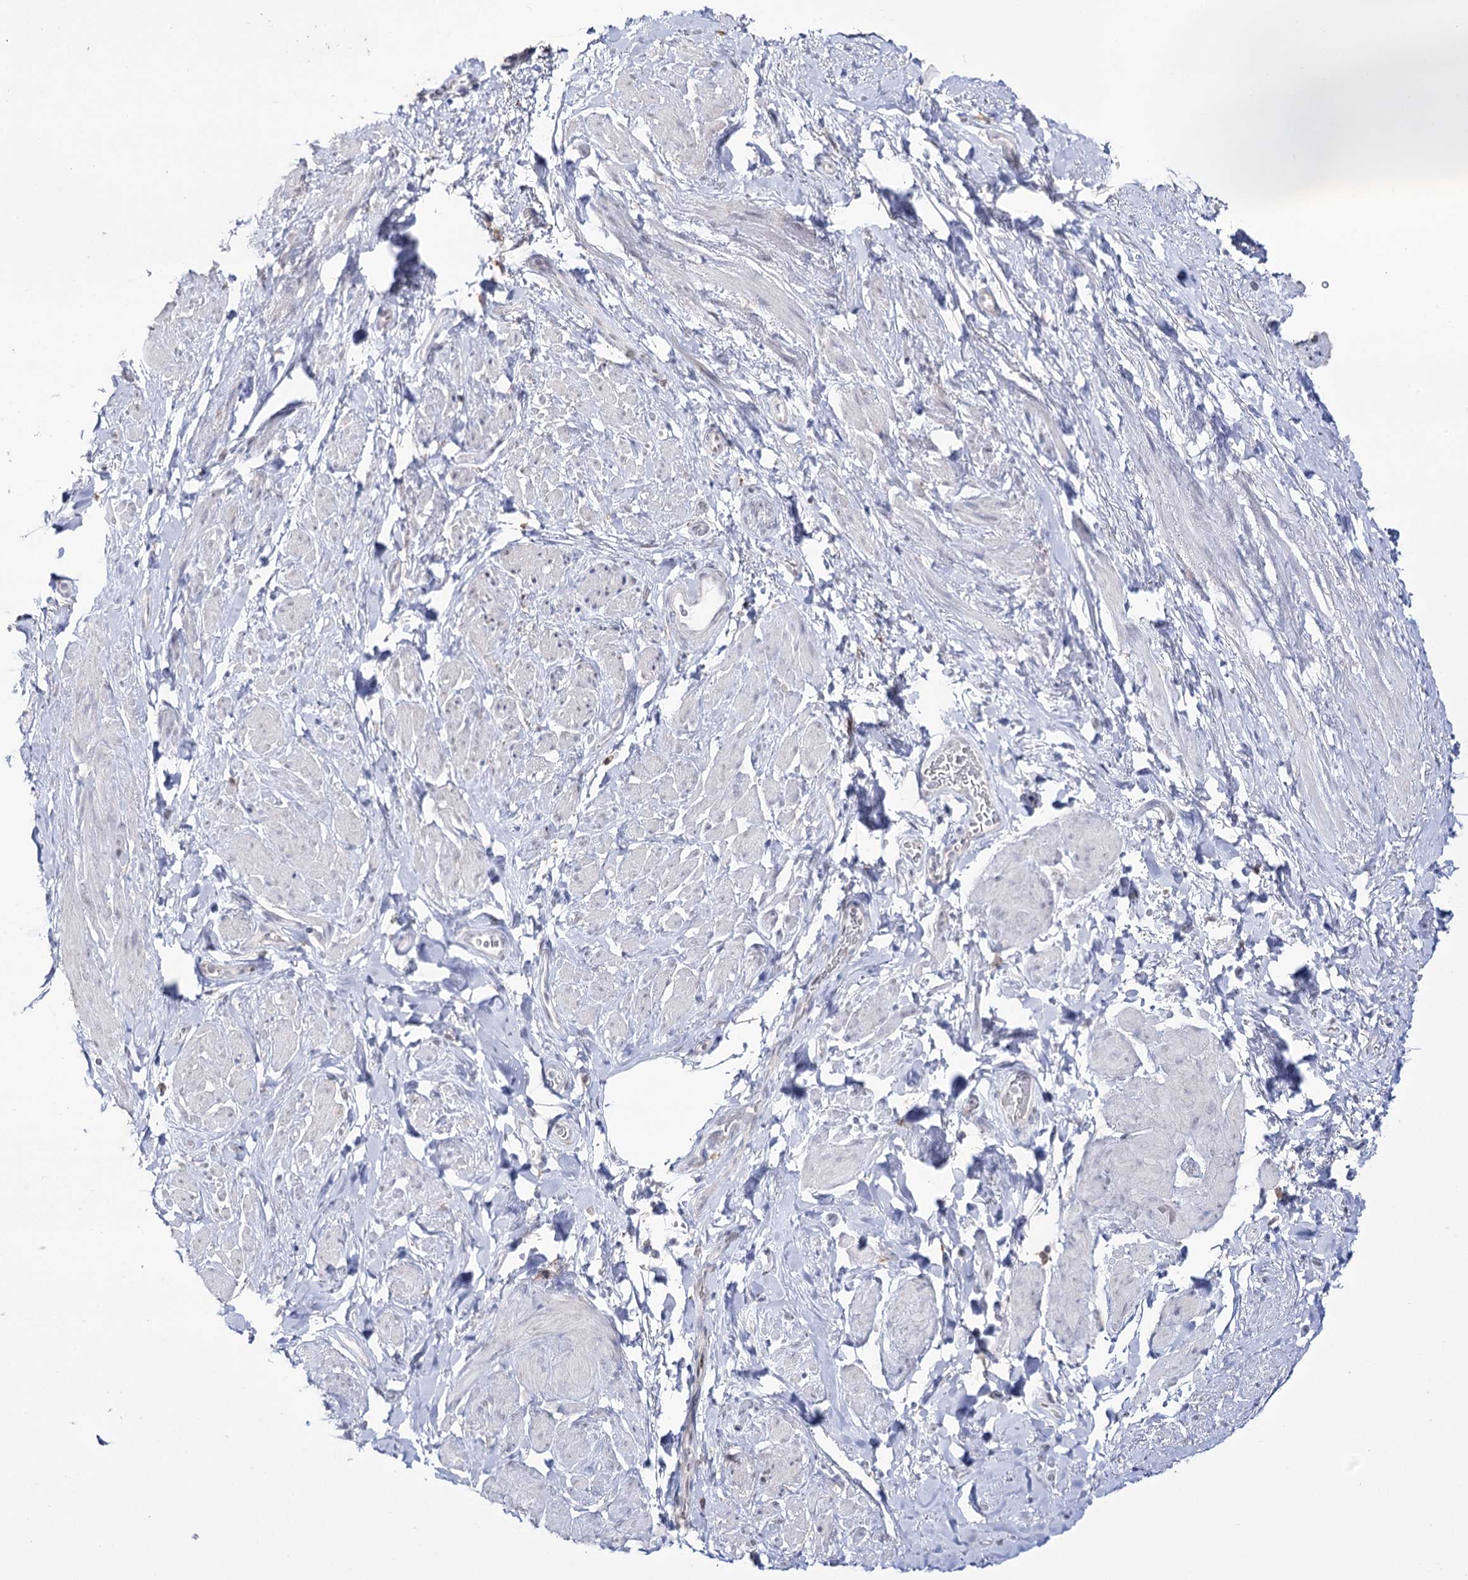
{"staining": {"intensity": "moderate", "quantity": "25%-75%", "location": "nuclear"}, "tissue": "smooth muscle", "cell_type": "Smooth muscle cells", "image_type": "normal", "snomed": [{"axis": "morphology", "description": "Normal tissue, NOS"}, {"axis": "topography", "description": "Smooth muscle"}, {"axis": "topography", "description": "Peripheral nerve tissue"}], "caption": "Moderate nuclear expression for a protein is present in about 25%-75% of smooth muscle cells of unremarkable smooth muscle using immunohistochemistry.", "gene": "VGLL4", "patient": {"sex": "male", "age": 69}}